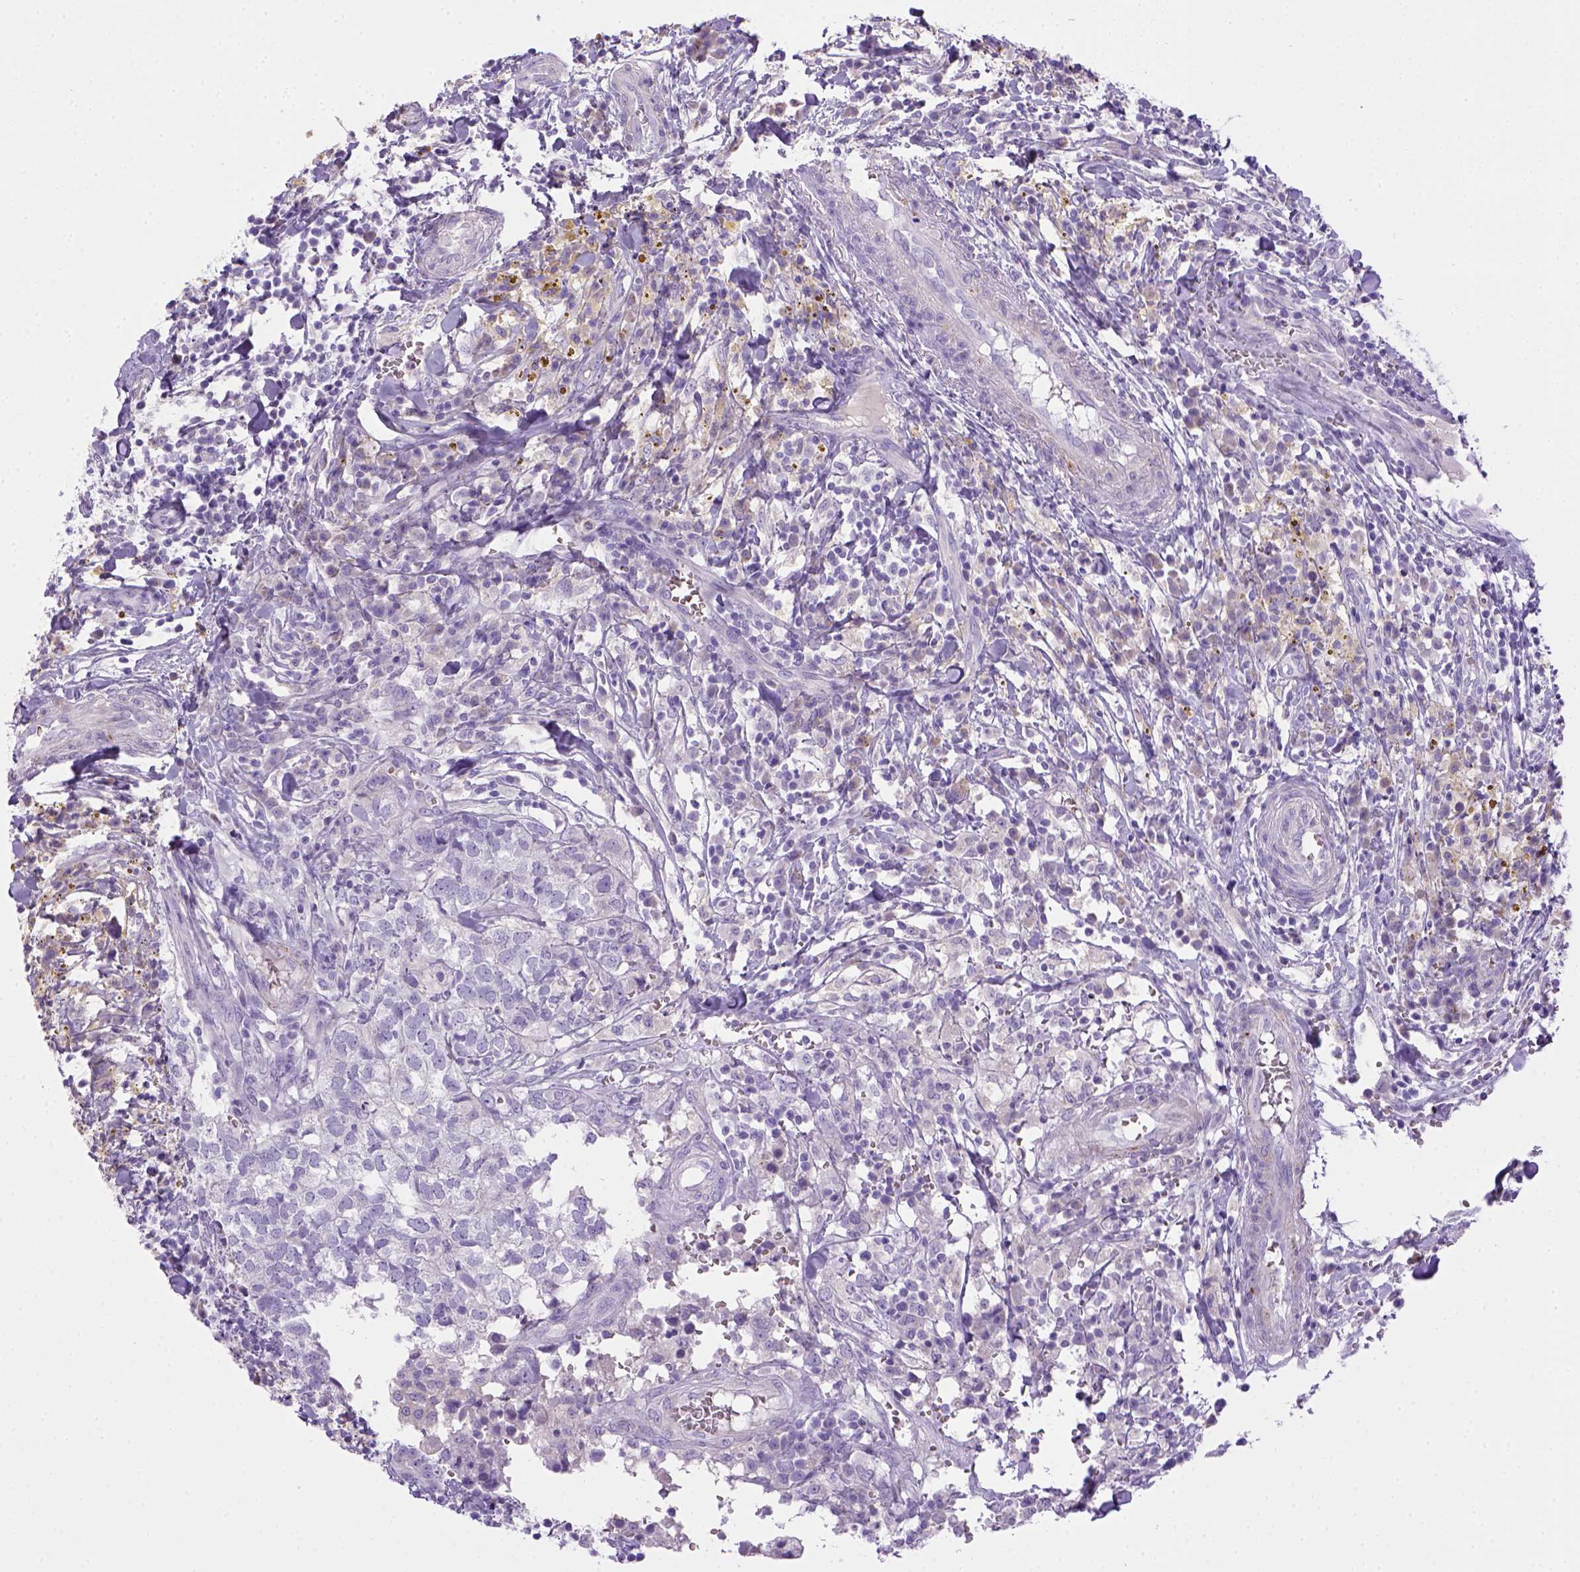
{"staining": {"intensity": "negative", "quantity": "none", "location": "none"}, "tissue": "breast cancer", "cell_type": "Tumor cells", "image_type": "cancer", "snomed": [{"axis": "morphology", "description": "Duct carcinoma"}, {"axis": "topography", "description": "Breast"}], "caption": "A high-resolution micrograph shows immunohistochemistry (IHC) staining of intraductal carcinoma (breast), which exhibits no significant positivity in tumor cells.", "gene": "BAAT", "patient": {"sex": "female", "age": 30}}